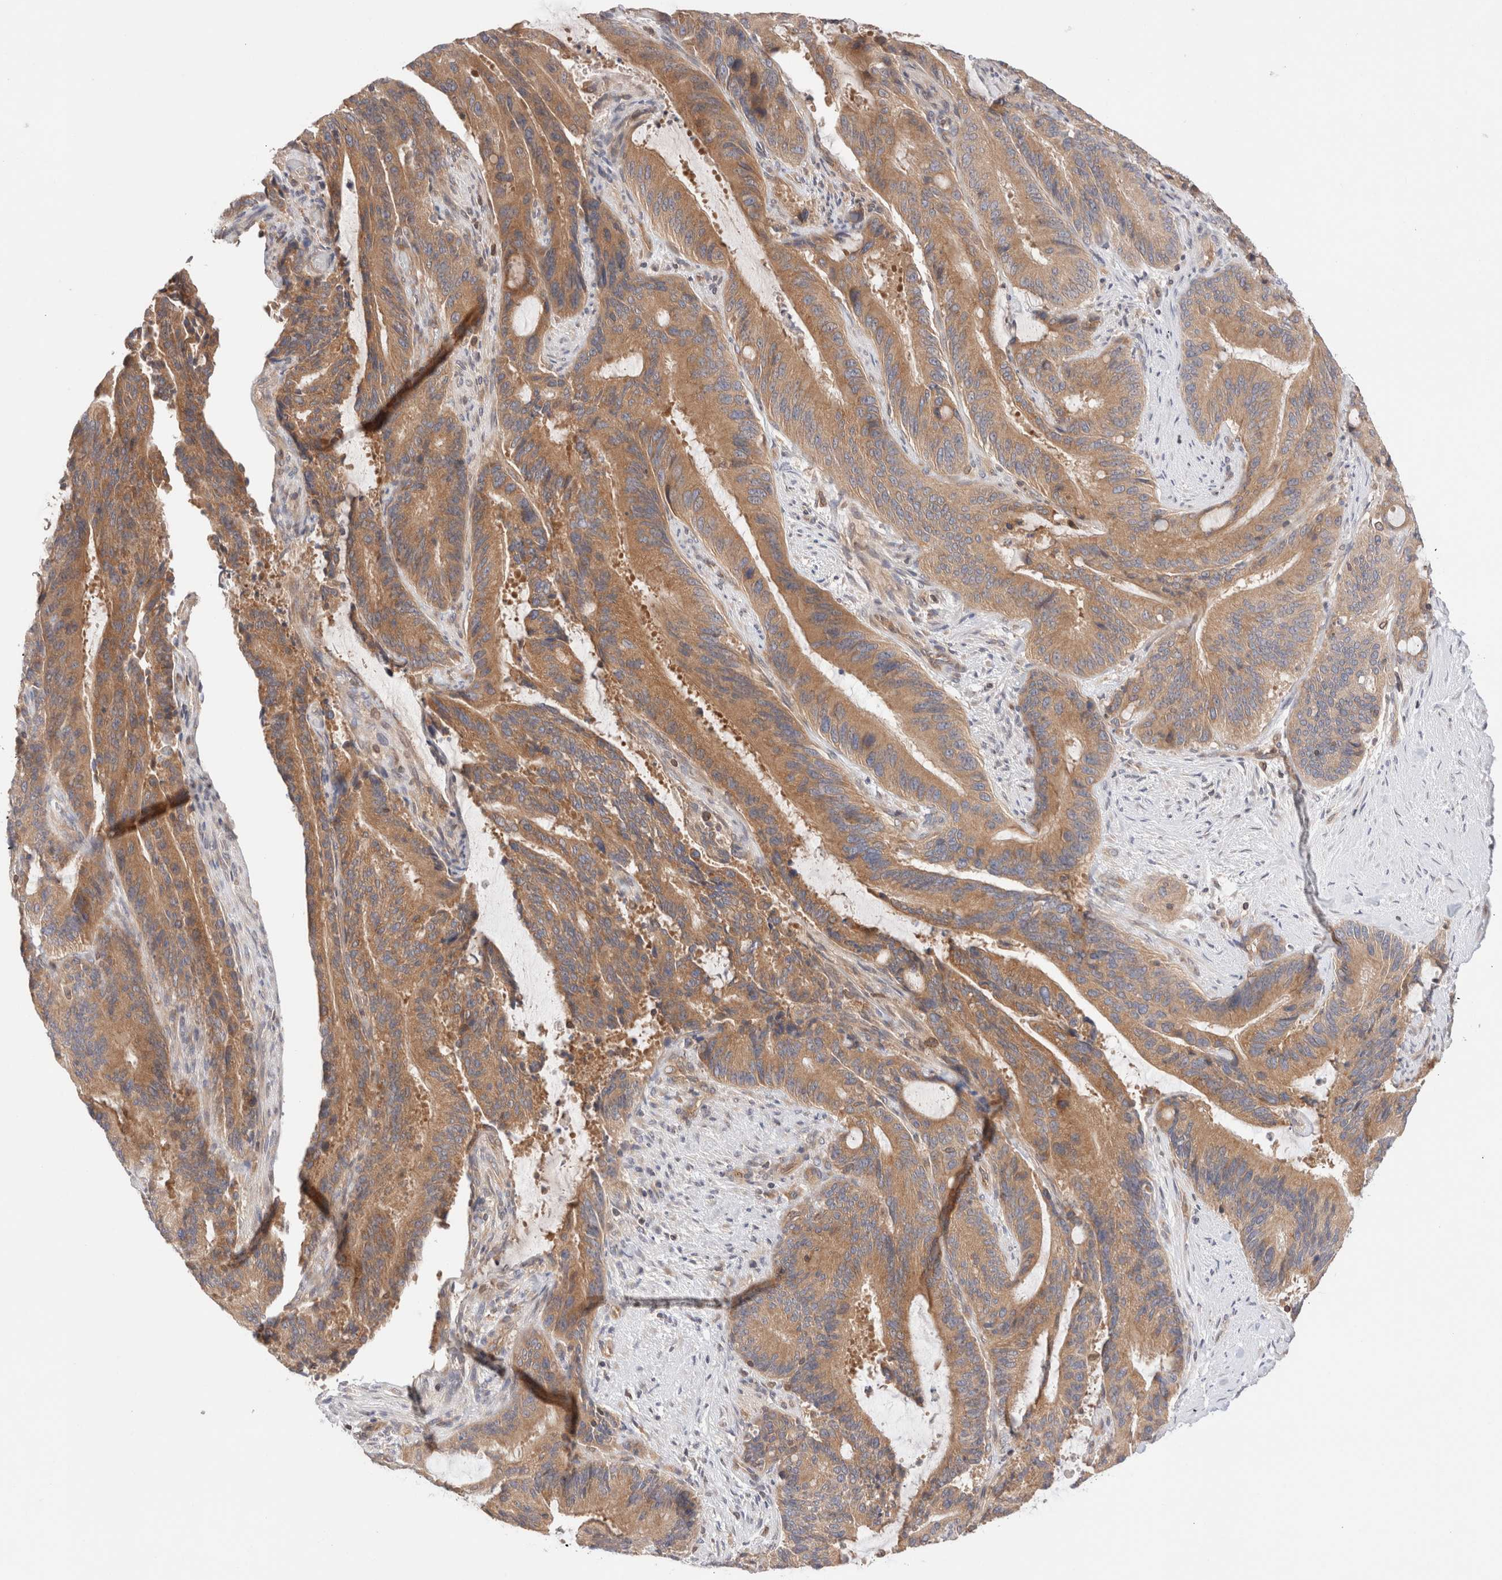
{"staining": {"intensity": "moderate", "quantity": ">75%", "location": "cytoplasmic/membranous"}, "tissue": "liver cancer", "cell_type": "Tumor cells", "image_type": "cancer", "snomed": [{"axis": "morphology", "description": "Normal tissue, NOS"}, {"axis": "morphology", "description": "Cholangiocarcinoma"}, {"axis": "topography", "description": "Liver"}, {"axis": "topography", "description": "Peripheral nerve tissue"}], "caption": "A micrograph showing moderate cytoplasmic/membranous positivity in approximately >75% of tumor cells in liver cancer, as visualized by brown immunohistochemical staining.", "gene": "SIKE1", "patient": {"sex": "female", "age": 73}}